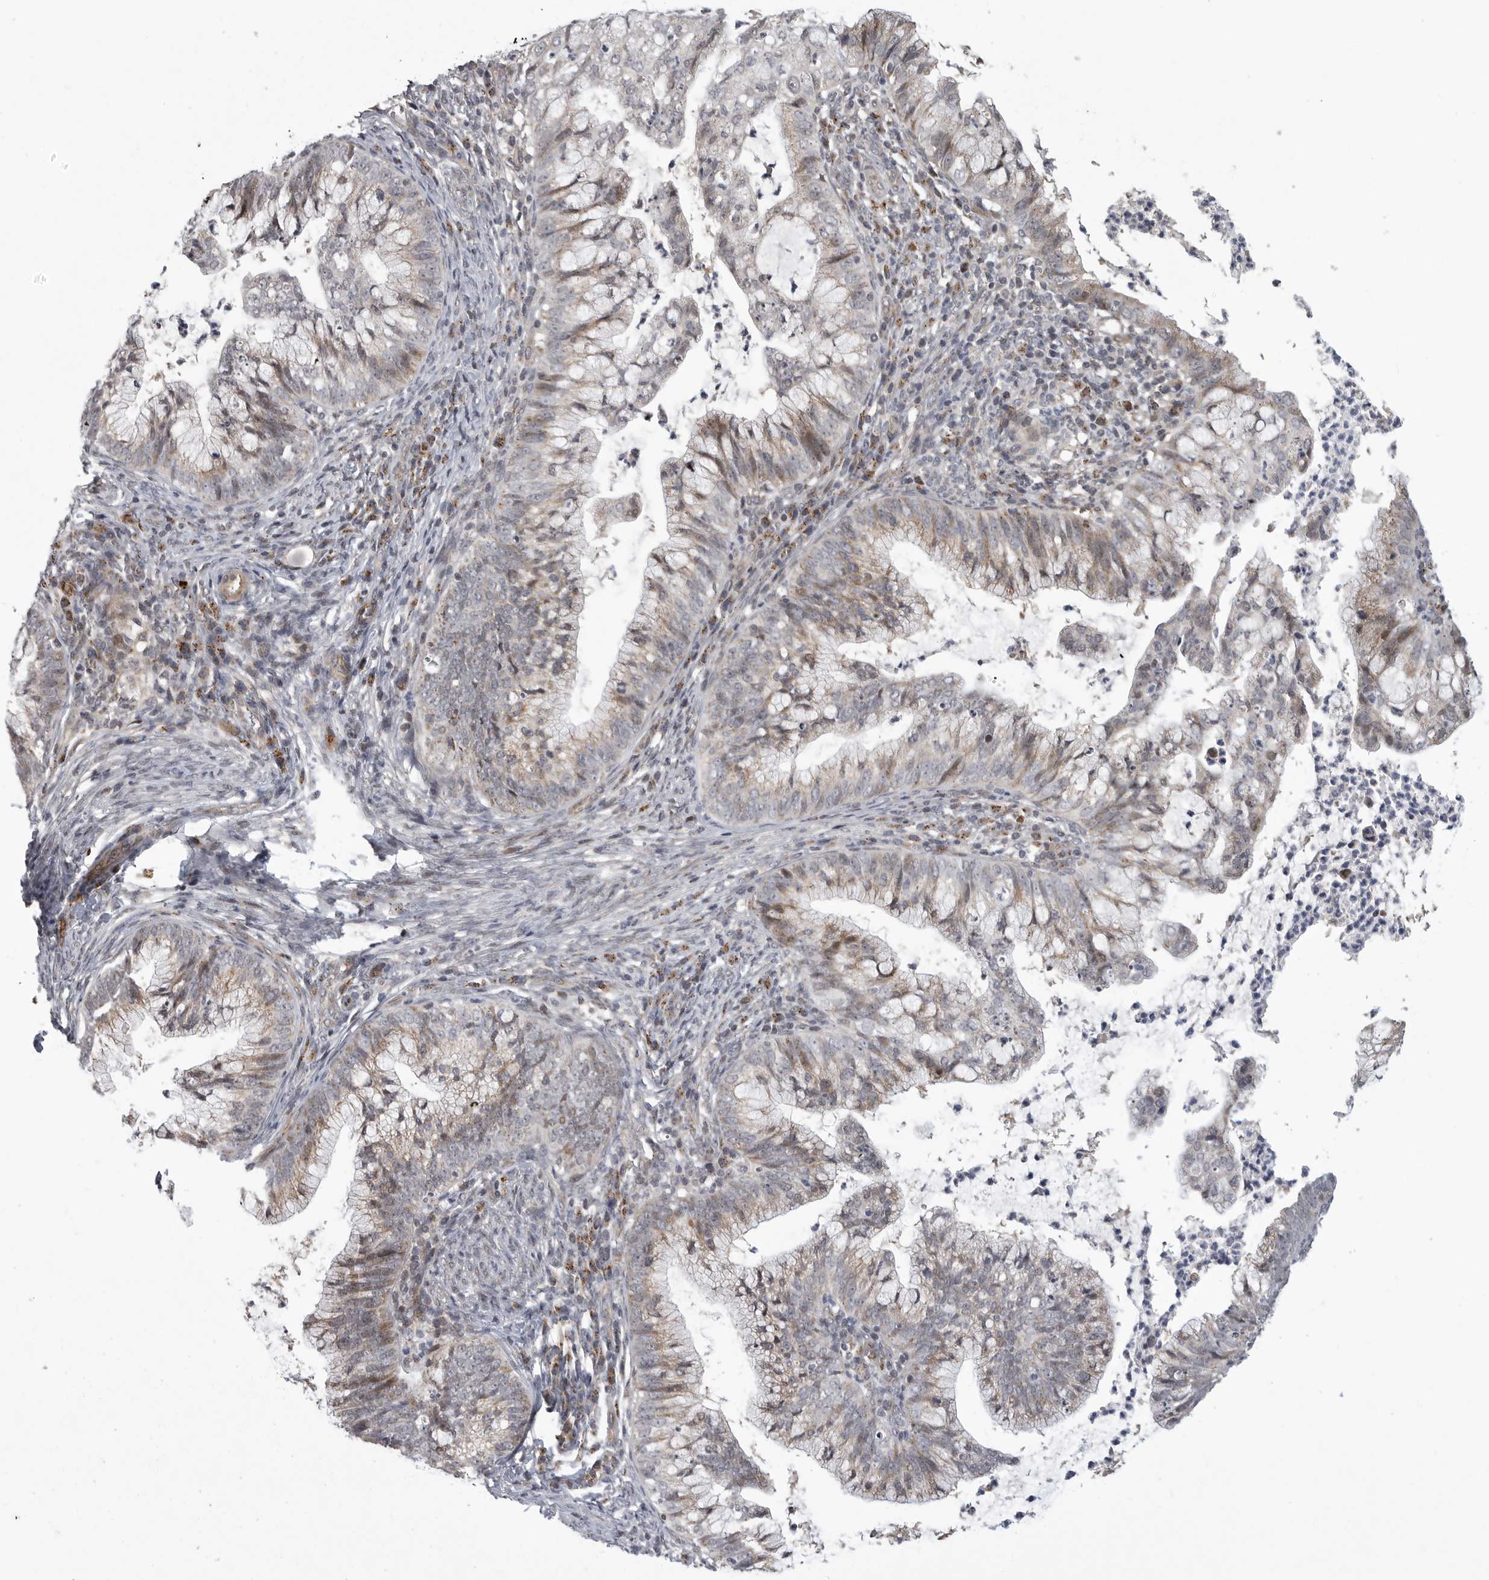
{"staining": {"intensity": "weak", "quantity": "25%-75%", "location": "cytoplasmic/membranous"}, "tissue": "cervical cancer", "cell_type": "Tumor cells", "image_type": "cancer", "snomed": [{"axis": "morphology", "description": "Adenocarcinoma, NOS"}, {"axis": "topography", "description": "Cervix"}], "caption": "Protein expression analysis of cervical cancer displays weak cytoplasmic/membranous expression in about 25%-75% of tumor cells. The staining was performed using DAB (3,3'-diaminobenzidine) to visualize the protein expression in brown, while the nuclei were stained in blue with hematoxylin (Magnification: 20x).", "gene": "TMPRSS11F", "patient": {"sex": "female", "age": 36}}